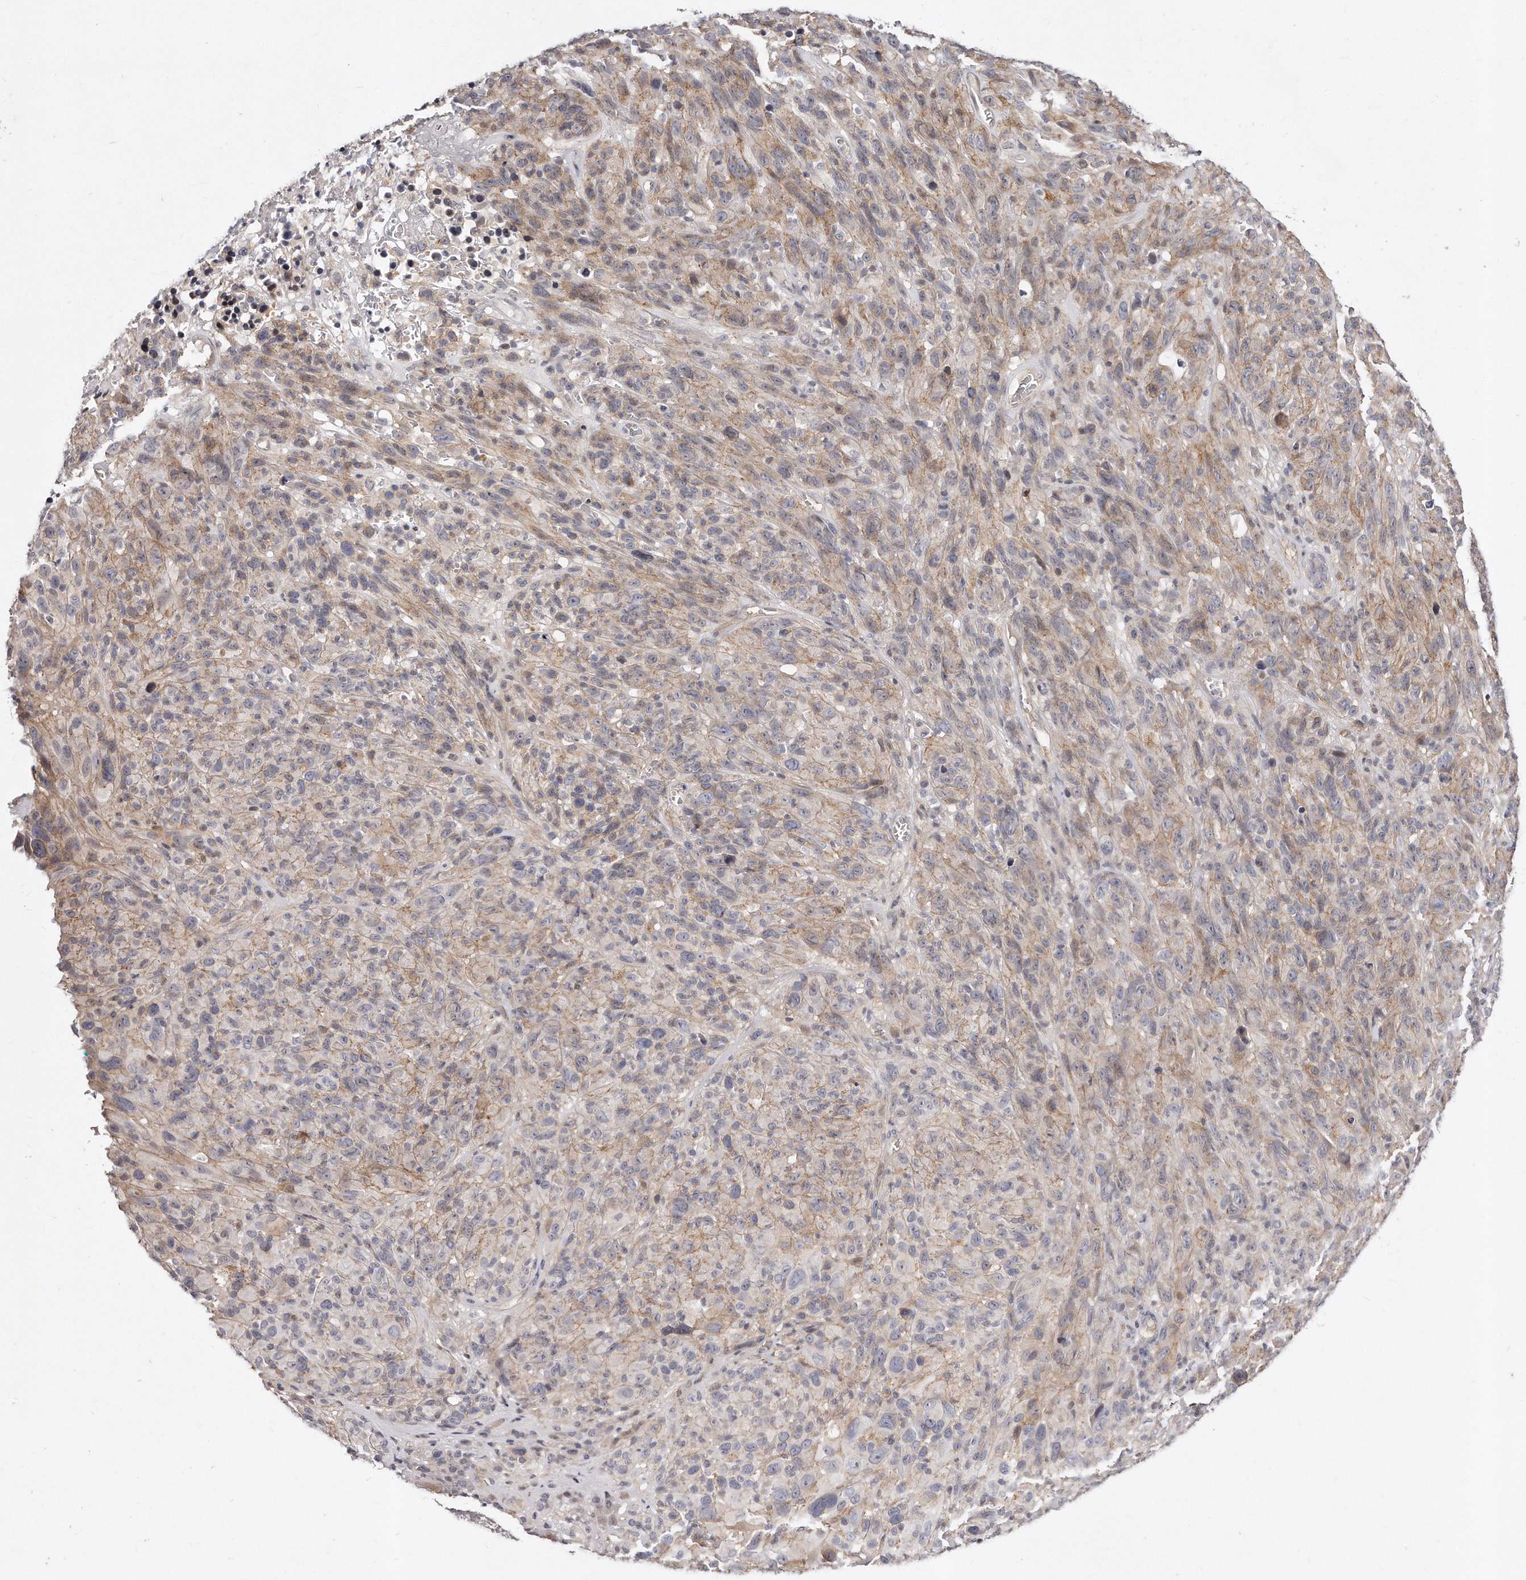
{"staining": {"intensity": "weak", "quantity": "25%-75%", "location": "cytoplasmic/membranous"}, "tissue": "melanoma", "cell_type": "Tumor cells", "image_type": "cancer", "snomed": [{"axis": "morphology", "description": "Malignant melanoma, NOS"}, {"axis": "topography", "description": "Skin of head"}], "caption": "The micrograph demonstrates staining of melanoma, revealing weak cytoplasmic/membranous protein staining (brown color) within tumor cells. (IHC, brightfield microscopy, high magnification).", "gene": "CASZ1", "patient": {"sex": "male", "age": 96}}